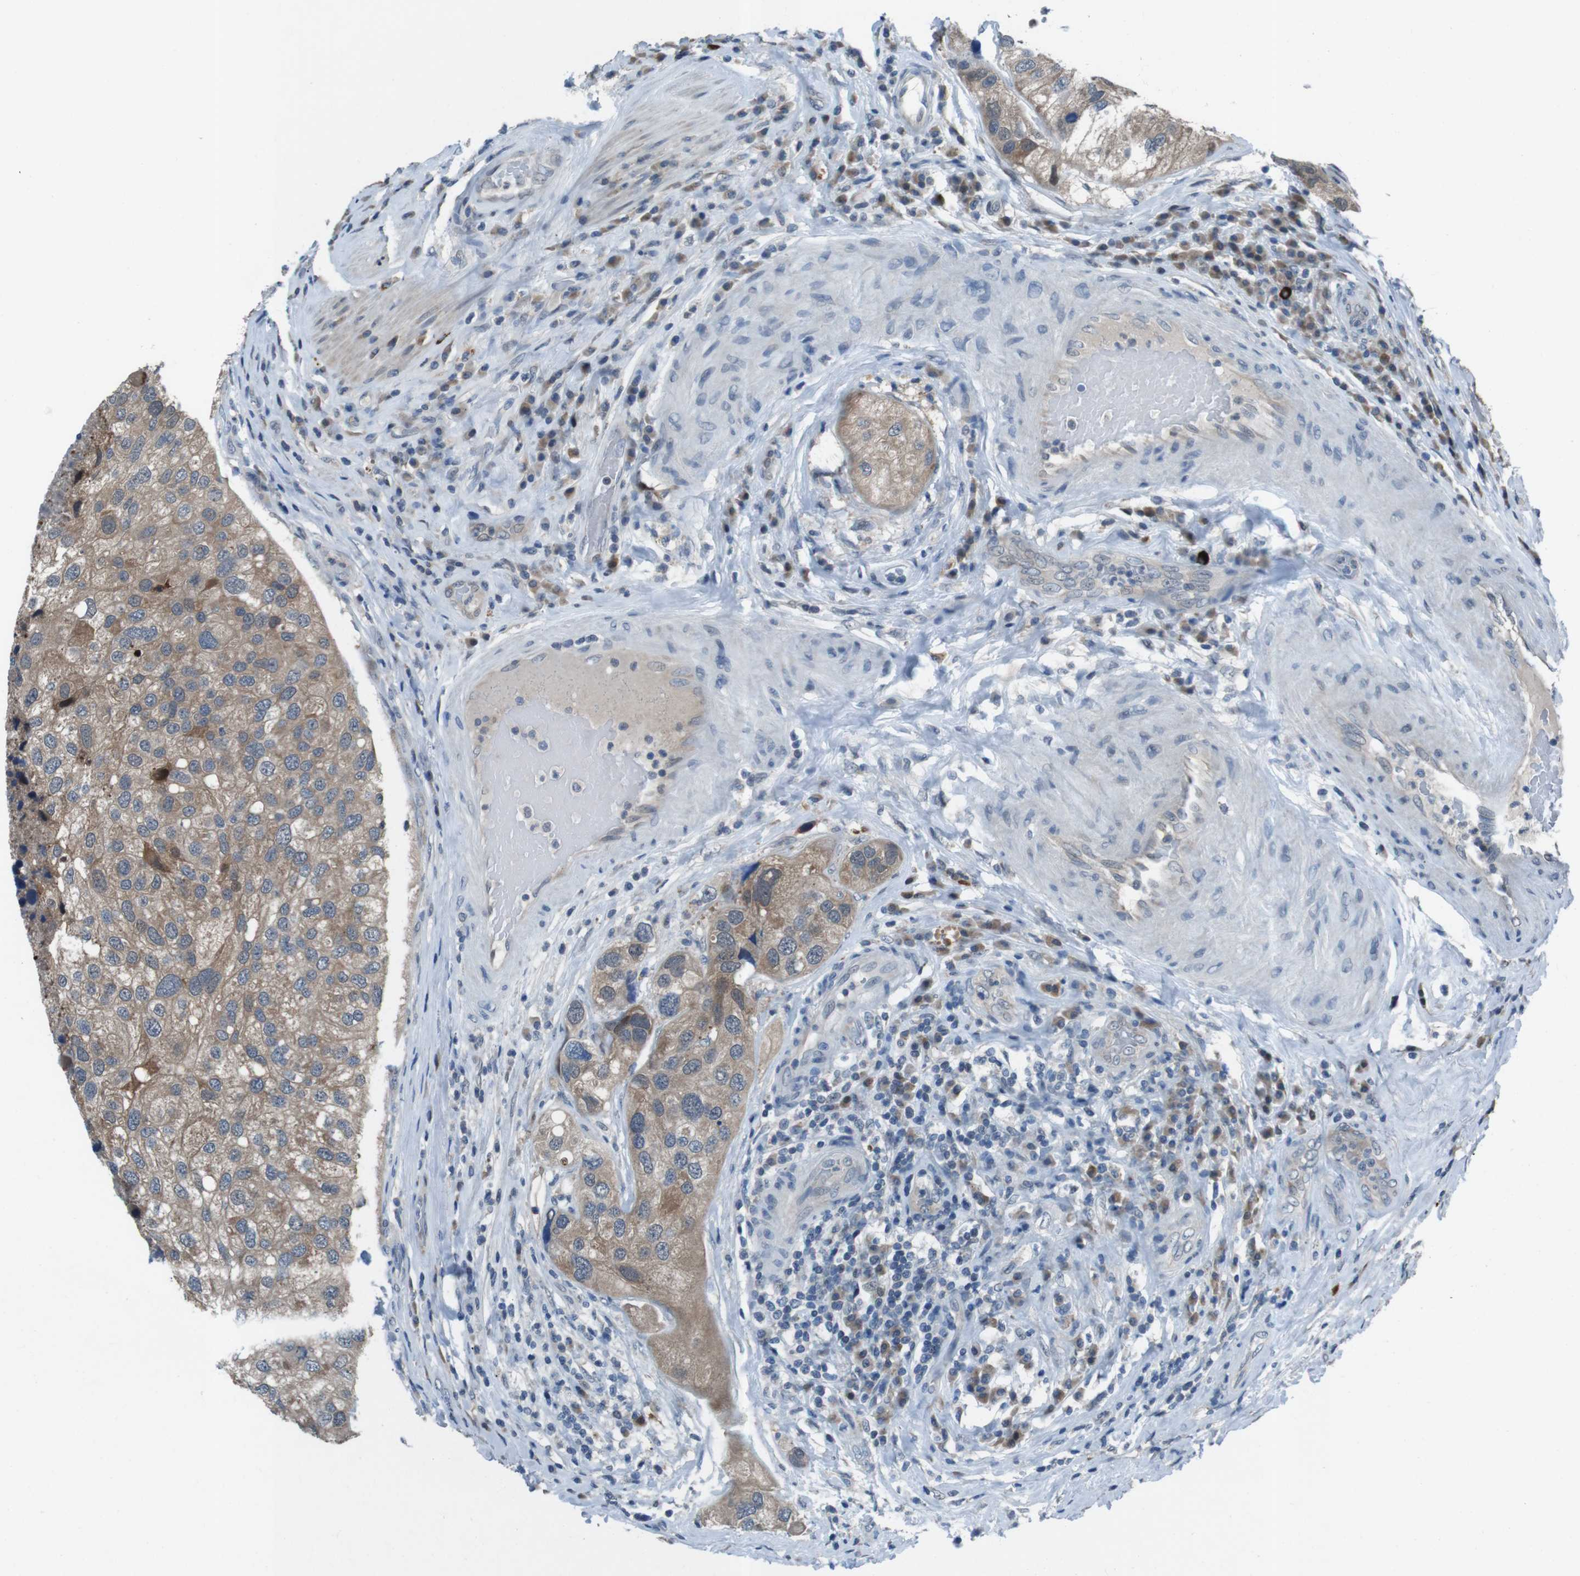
{"staining": {"intensity": "moderate", "quantity": ">75%", "location": "cytoplasmic/membranous"}, "tissue": "urothelial cancer", "cell_type": "Tumor cells", "image_type": "cancer", "snomed": [{"axis": "morphology", "description": "Urothelial carcinoma, High grade"}, {"axis": "topography", "description": "Urinary bladder"}], "caption": "High-power microscopy captured an immunohistochemistry micrograph of high-grade urothelial carcinoma, revealing moderate cytoplasmic/membranous expression in about >75% of tumor cells.", "gene": "LRP5", "patient": {"sex": "female", "age": 64}}